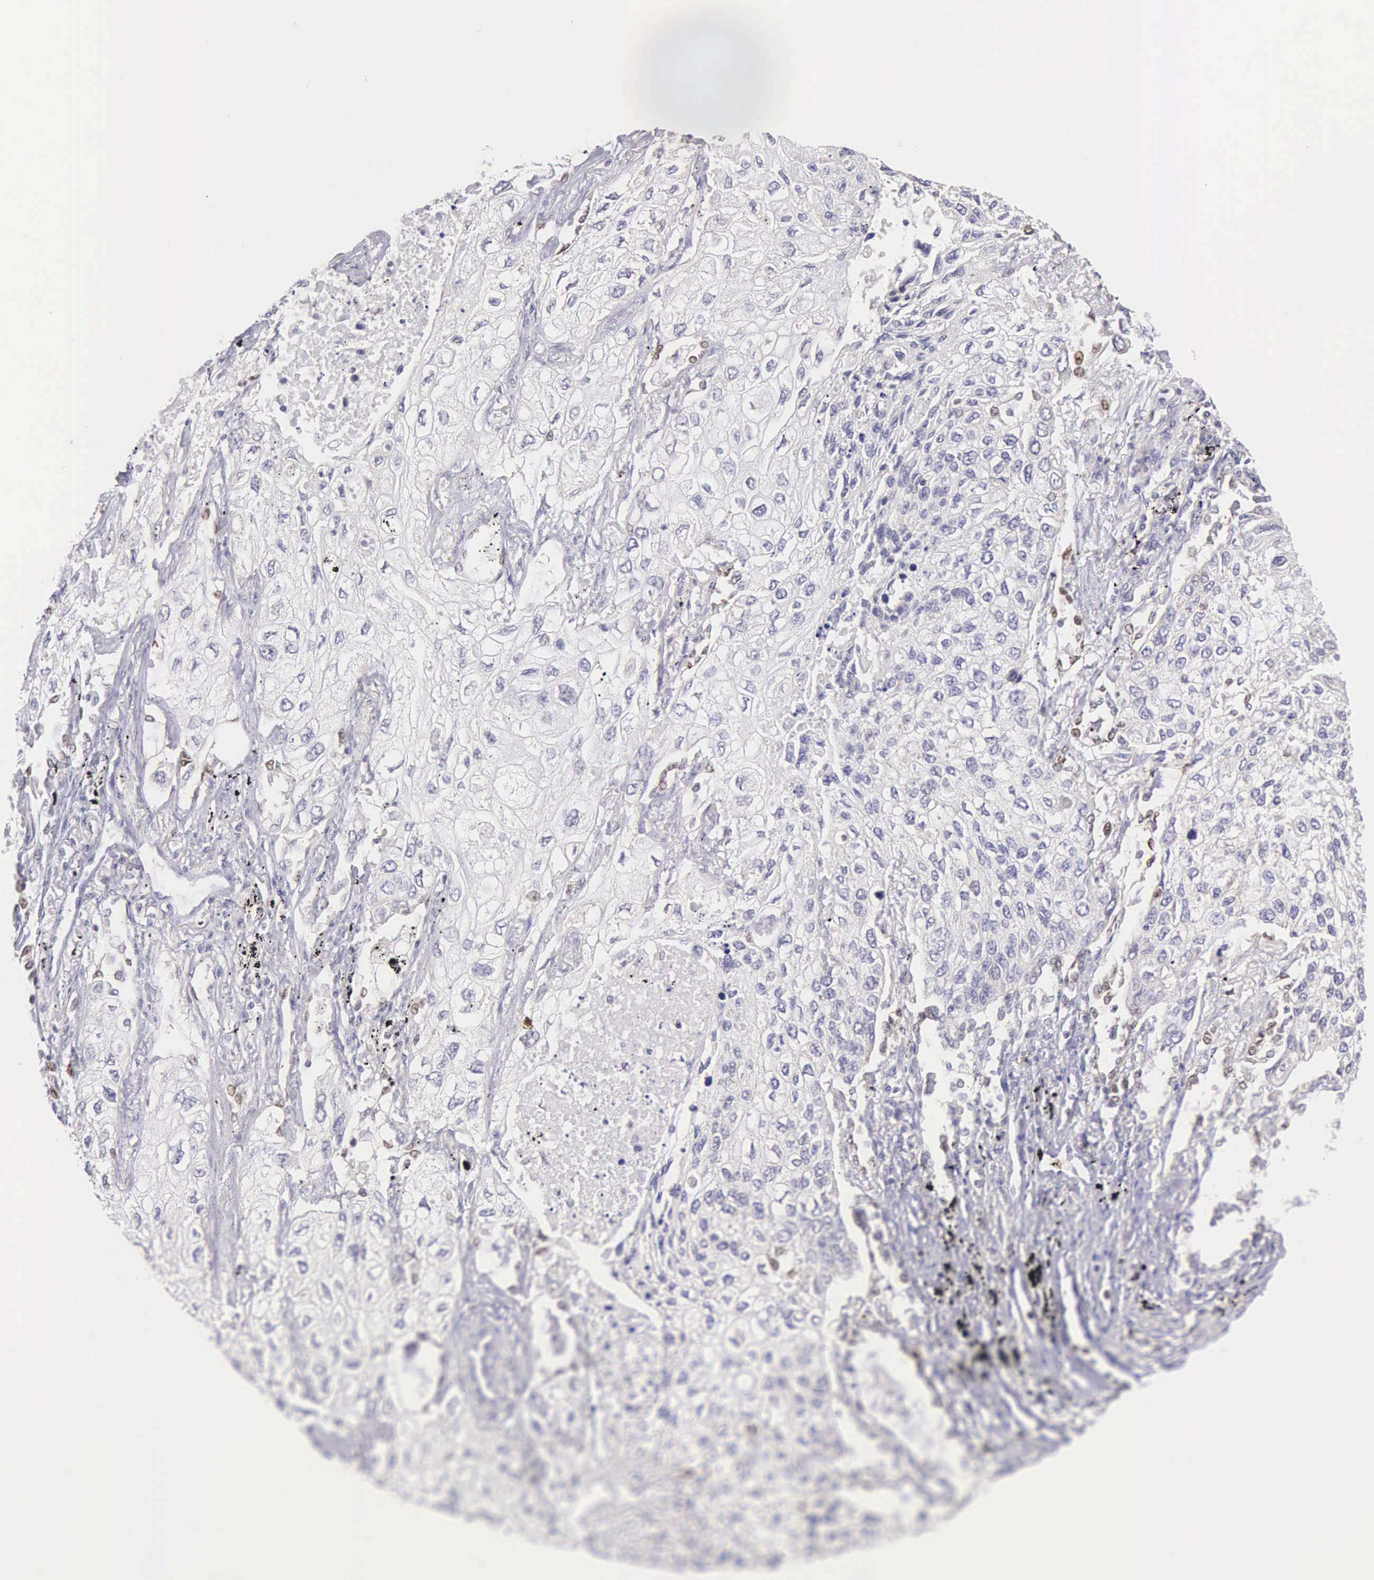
{"staining": {"intensity": "negative", "quantity": "none", "location": "none"}, "tissue": "lung cancer", "cell_type": "Tumor cells", "image_type": "cancer", "snomed": [{"axis": "morphology", "description": "Squamous cell carcinoma, NOS"}, {"axis": "topography", "description": "Lung"}], "caption": "A high-resolution micrograph shows immunohistochemistry staining of lung cancer, which shows no significant expression in tumor cells.", "gene": "GRK3", "patient": {"sex": "male", "age": 75}}